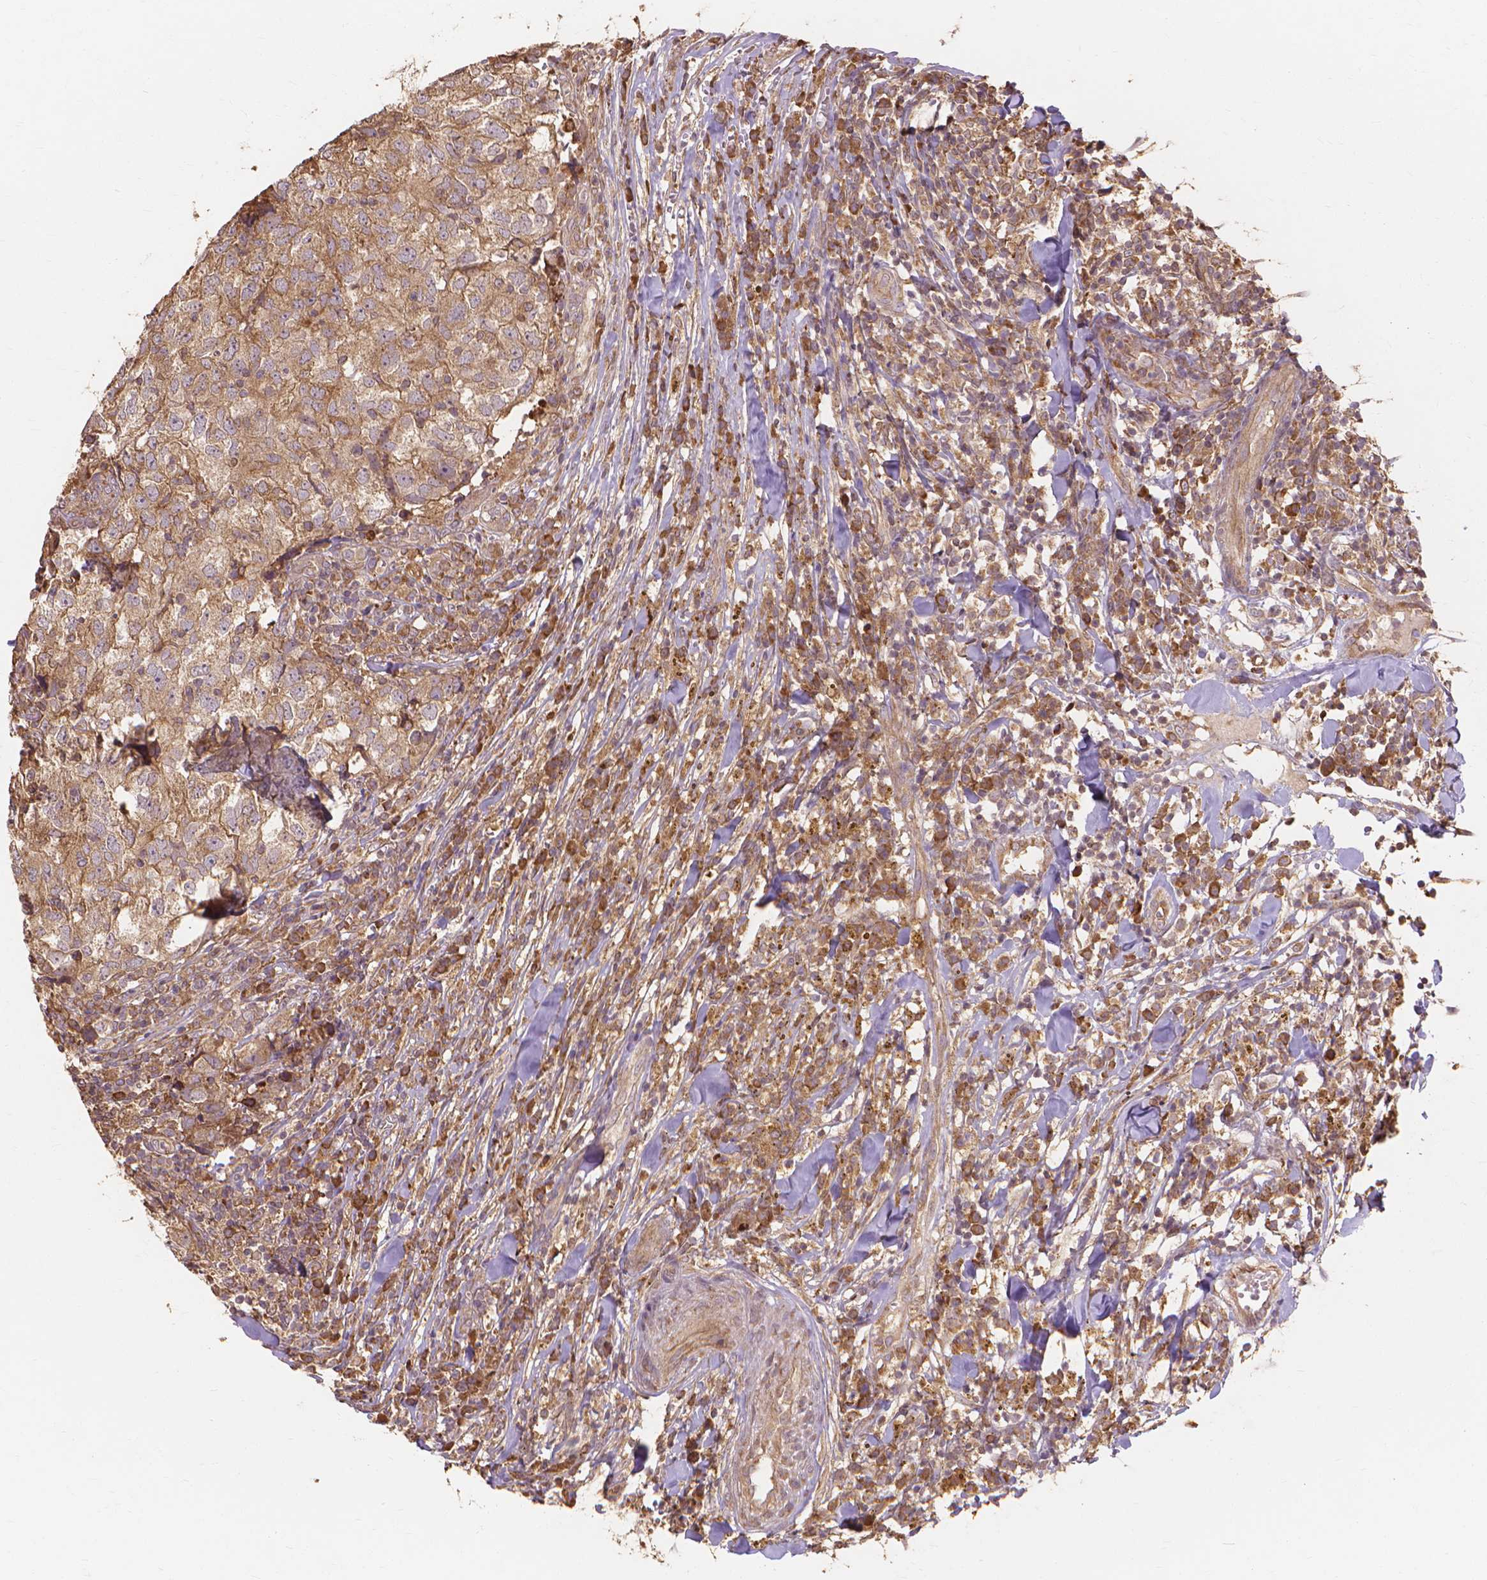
{"staining": {"intensity": "moderate", "quantity": ">75%", "location": "cytoplasmic/membranous"}, "tissue": "breast cancer", "cell_type": "Tumor cells", "image_type": "cancer", "snomed": [{"axis": "morphology", "description": "Duct carcinoma"}, {"axis": "topography", "description": "Breast"}], "caption": "Breast cancer stained with a protein marker reveals moderate staining in tumor cells.", "gene": "TAB2", "patient": {"sex": "female", "age": 30}}